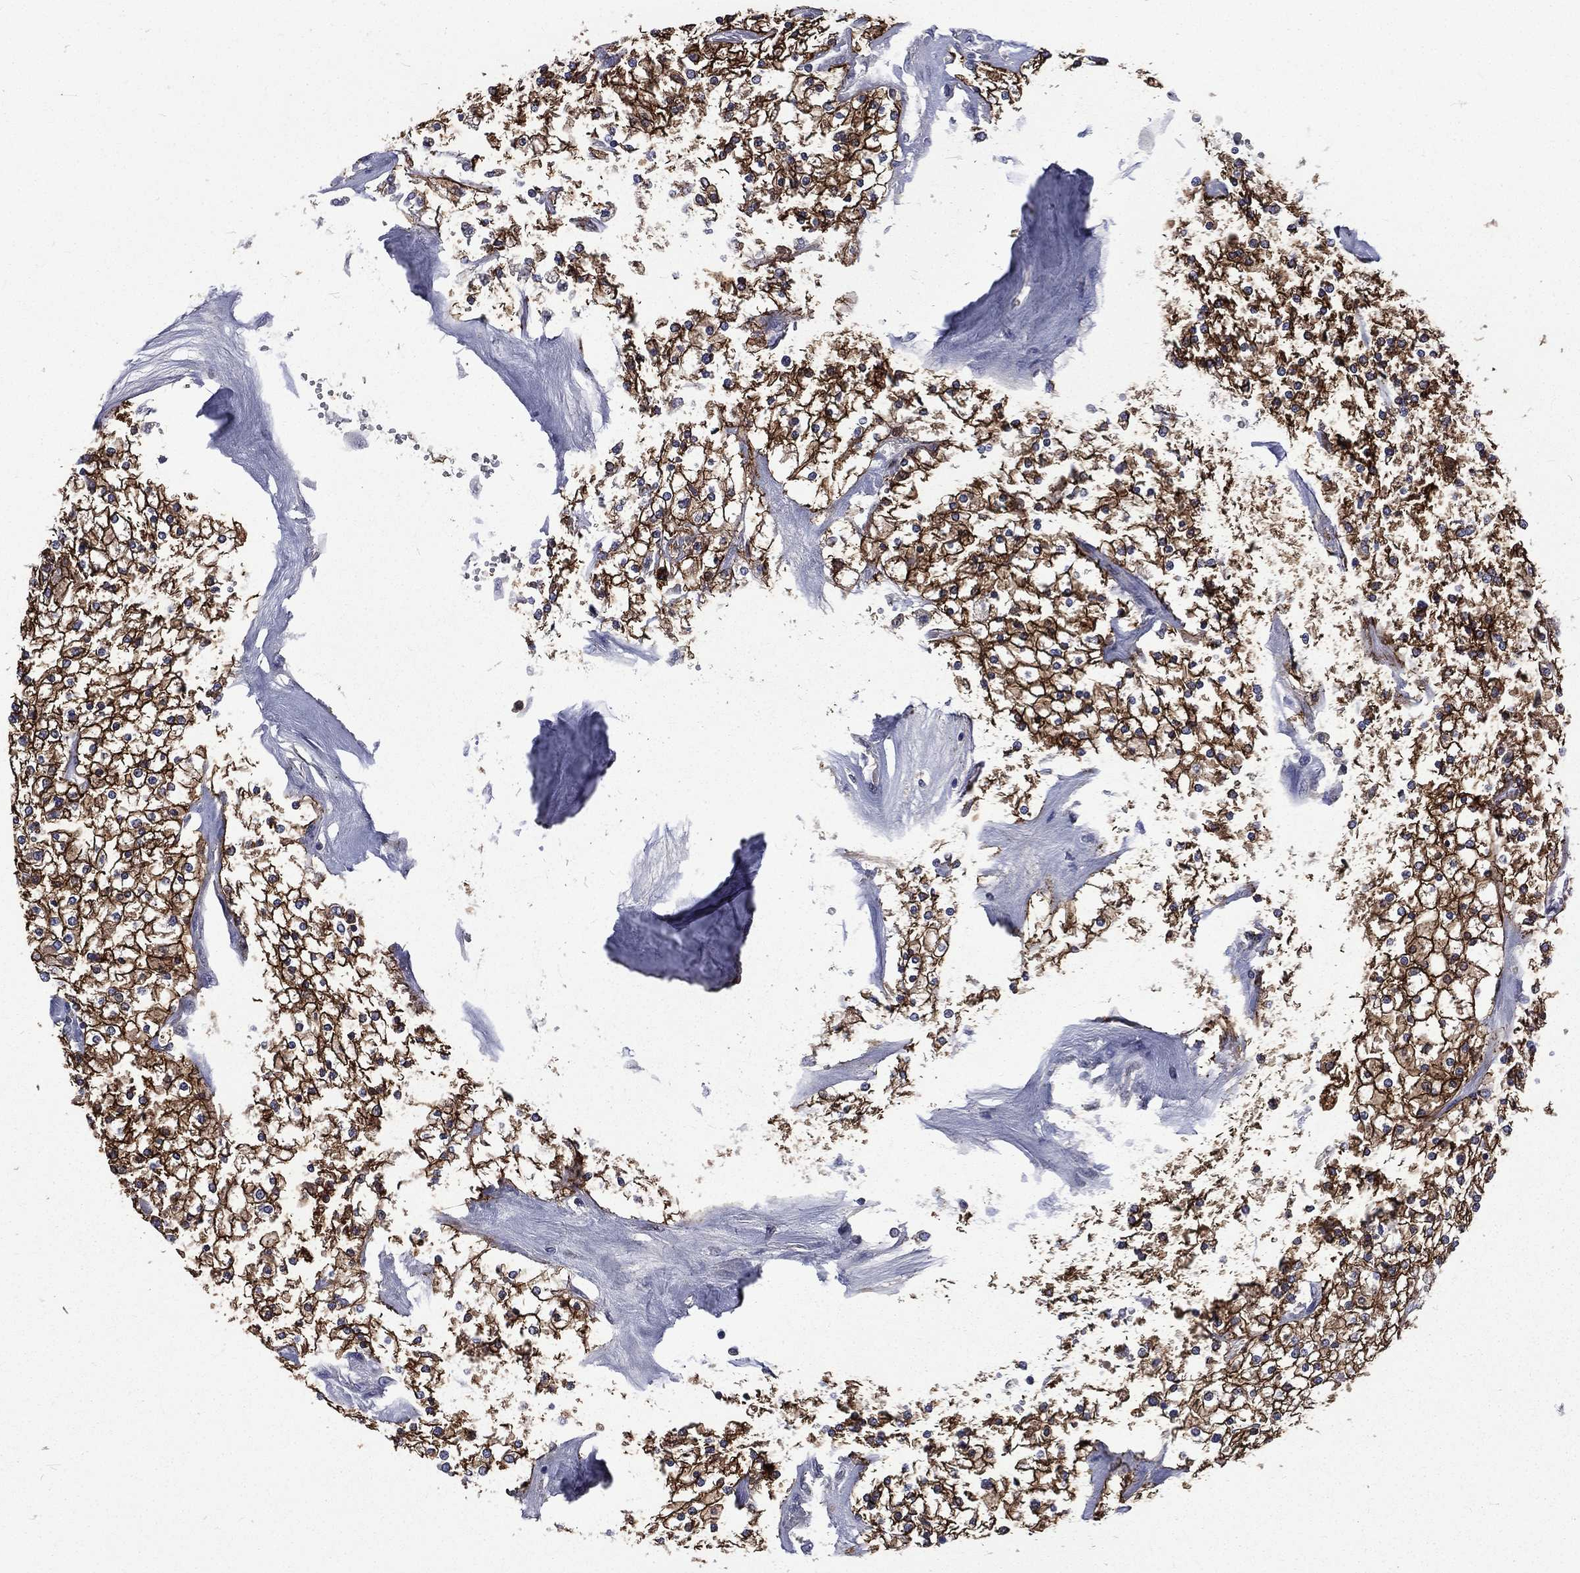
{"staining": {"intensity": "strong", "quantity": ">75%", "location": "cytoplasmic/membranous"}, "tissue": "renal cancer", "cell_type": "Tumor cells", "image_type": "cancer", "snomed": [{"axis": "morphology", "description": "Adenocarcinoma, NOS"}, {"axis": "topography", "description": "Kidney"}], "caption": "Human adenocarcinoma (renal) stained for a protein (brown) shows strong cytoplasmic/membranous positive positivity in approximately >75% of tumor cells.", "gene": "CA12", "patient": {"sex": "male", "age": 80}}